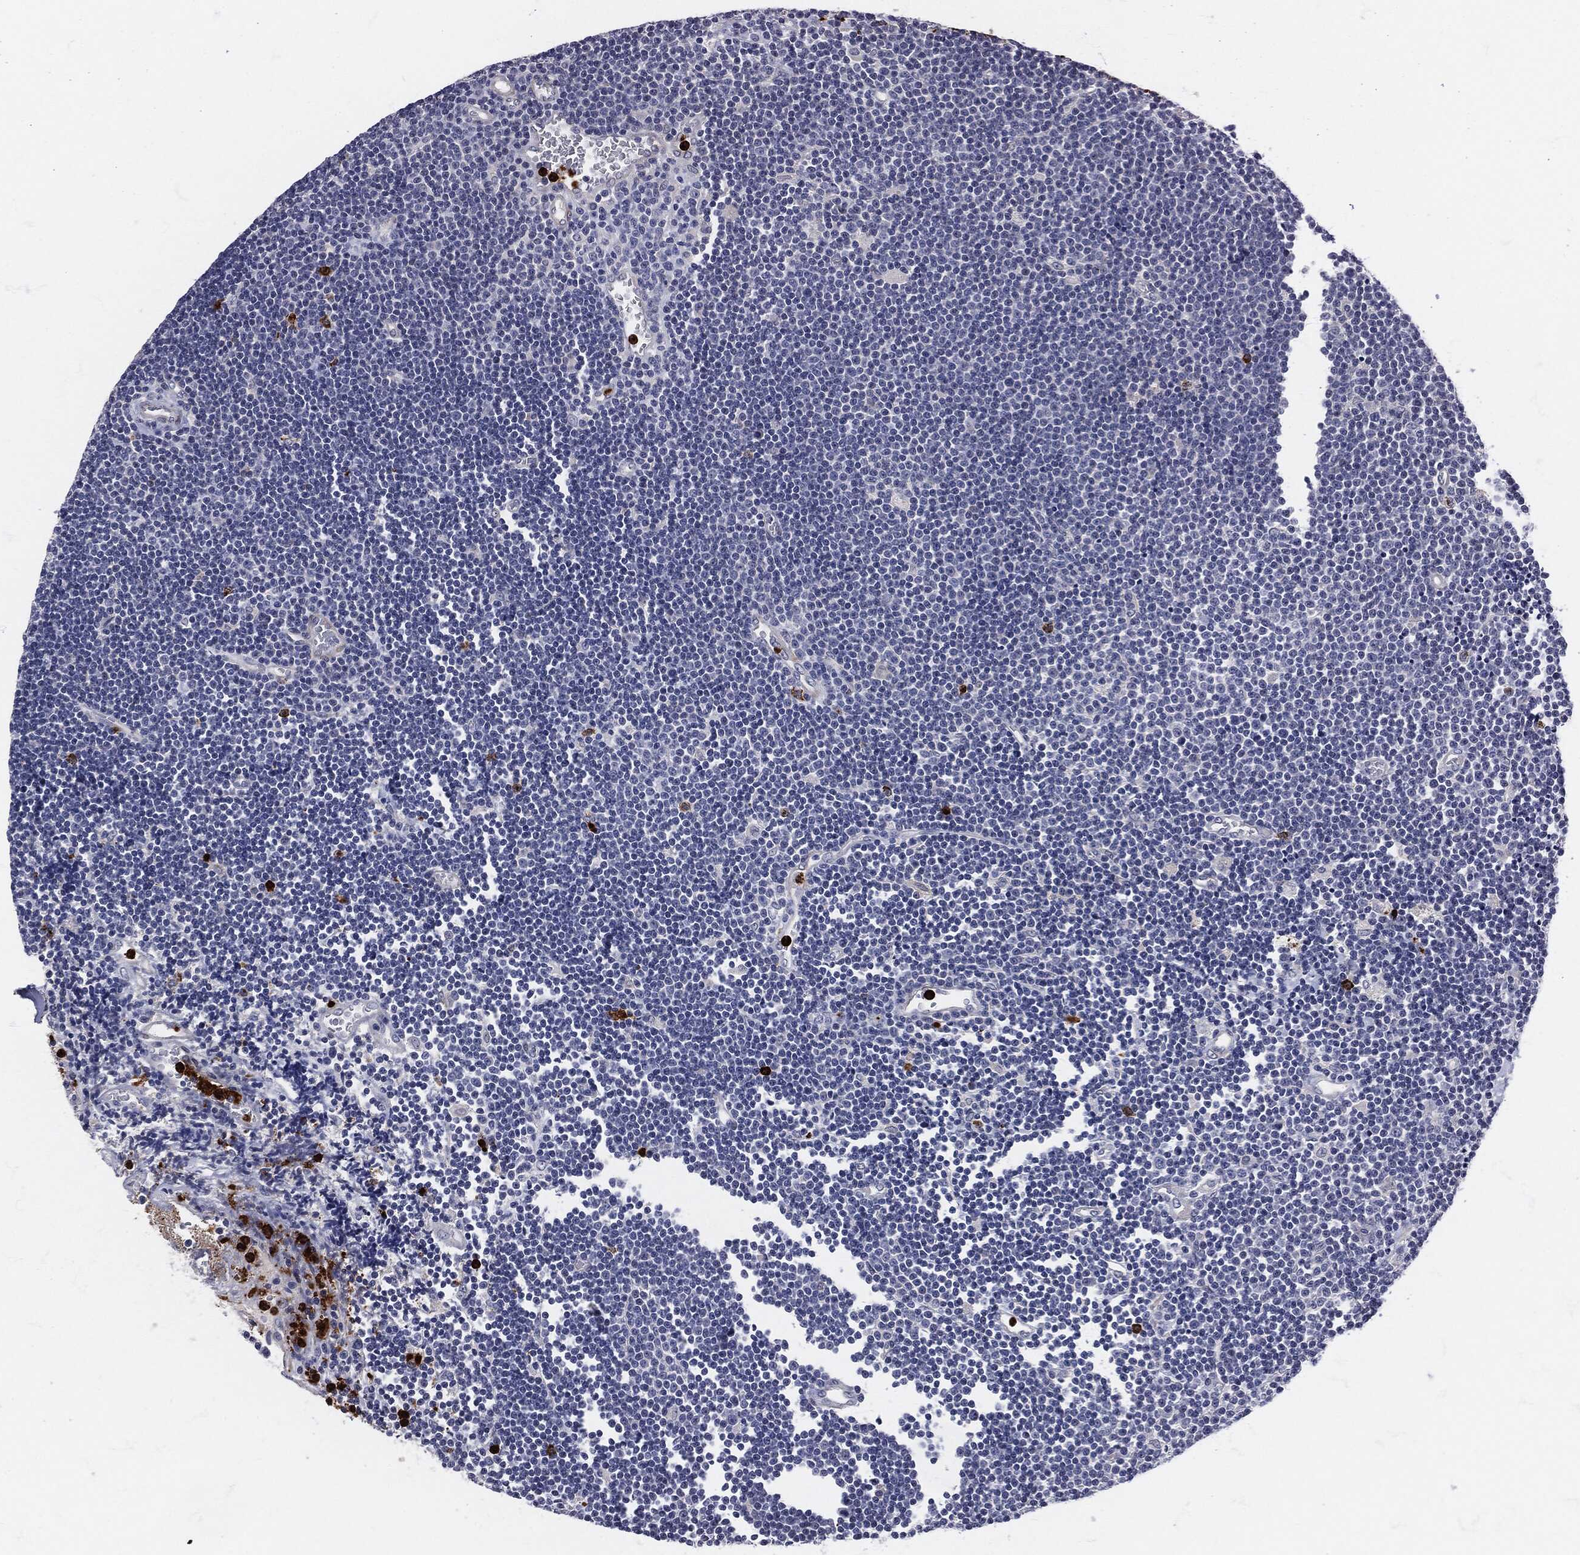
{"staining": {"intensity": "negative", "quantity": "none", "location": "none"}, "tissue": "lymphoma", "cell_type": "Tumor cells", "image_type": "cancer", "snomed": [{"axis": "morphology", "description": "Malignant lymphoma, non-Hodgkin's type, Low grade"}, {"axis": "topography", "description": "Brain"}], "caption": "An image of lymphoma stained for a protein demonstrates no brown staining in tumor cells.", "gene": "MPO", "patient": {"sex": "female", "age": 66}}